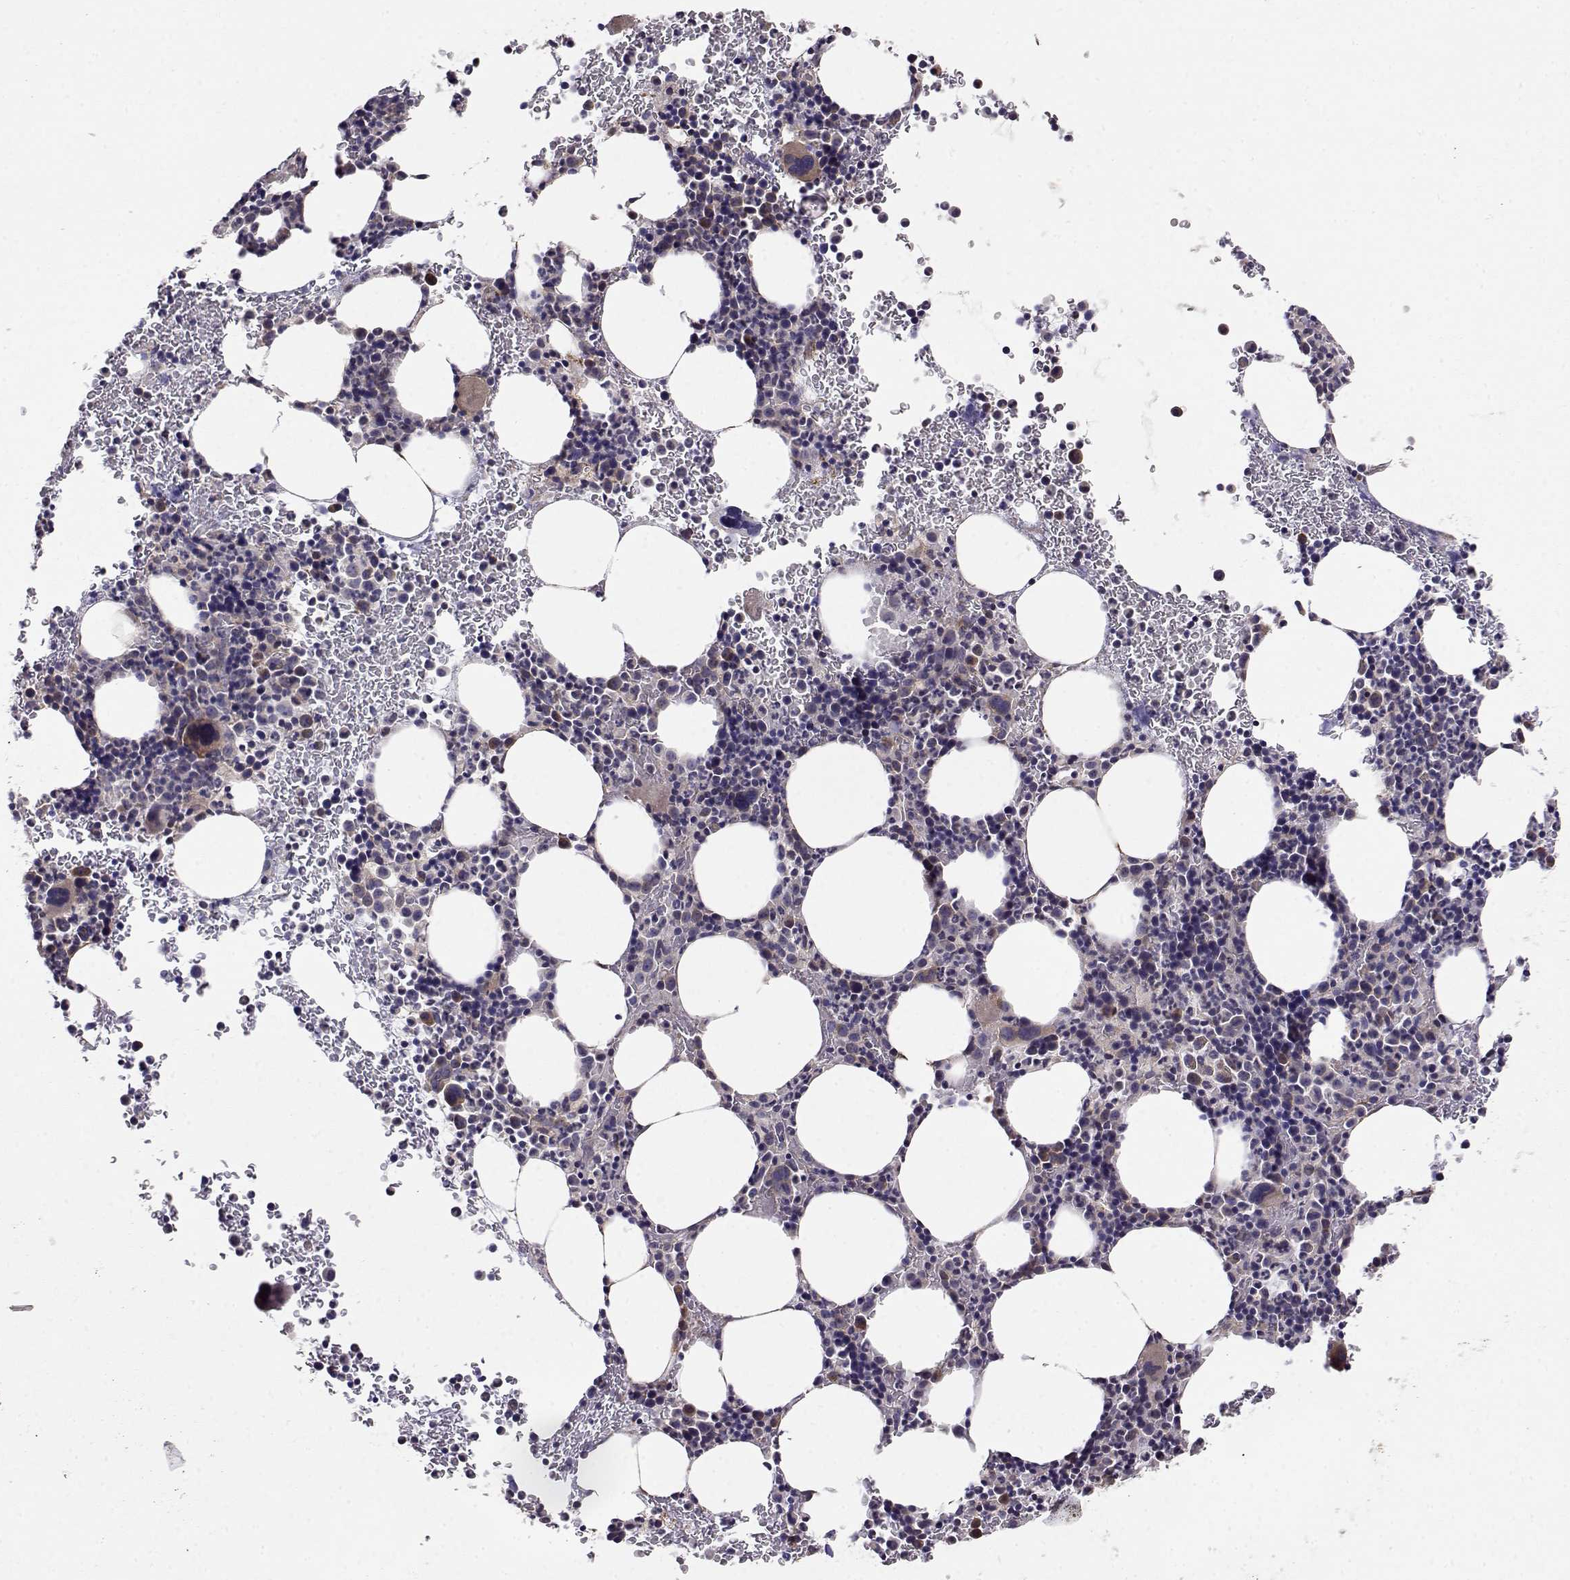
{"staining": {"intensity": "weak", "quantity": "<25%", "location": "cytoplasmic/membranous"}, "tissue": "bone marrow", "cell_type": "Hematopoietic cells", "image_type": "normal", "snomed": [{"axis": "morphology", "description": "Normal tissue, NOS"}, {"axis": "topography", "description": "Bone marrow"}], "caption": "Hematopoietic cells are negative for brown protein staining in unremarkable bone marrow. Nuclei are stained in blue.", "gene": "PAIP1", "patient": {"sex": "male", "age": 72}}